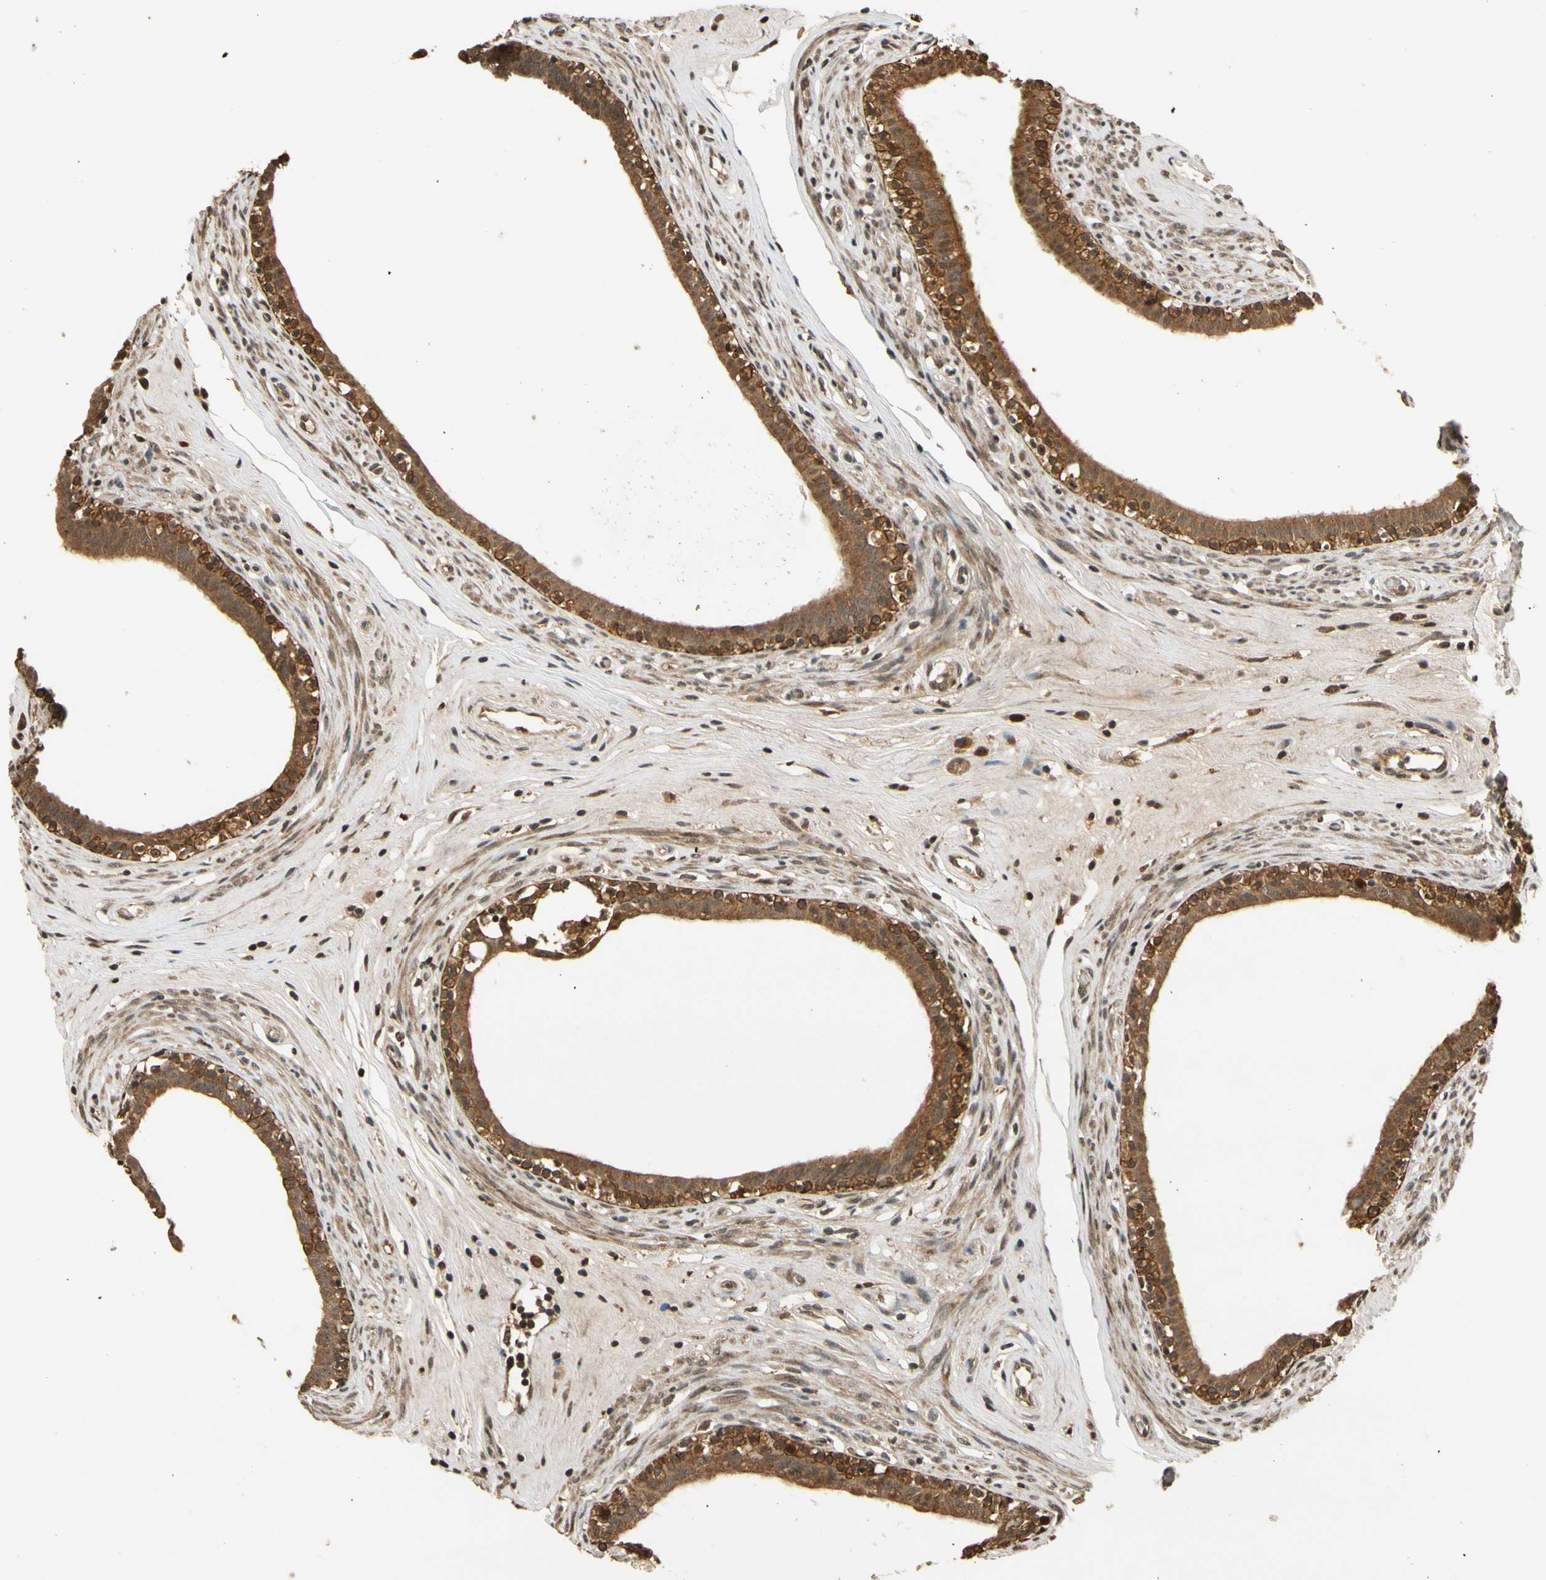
{"staining": {"intensity": "moderate", "quantity": ">75%", "location": "cytoplasmic/membranous"}, "tissue": "epididymis", "cell_type": "Glandular cells", "image_type": "normal", "snomed": [{"axis": "morphology", "description": "Normal tissue, NOS"}, {"axis": "morphology", "description": "Inflammation, NOS"}, {"axis": "topography", "description": "Epididymis"}], "caption": "The image reveals a brown stain indicating the presence of a protein in the cytoplasmic/membranous of glandular cells in epididymis.", "gene": "TMEM230", "patient": {"sex": "male", "age": 84}}